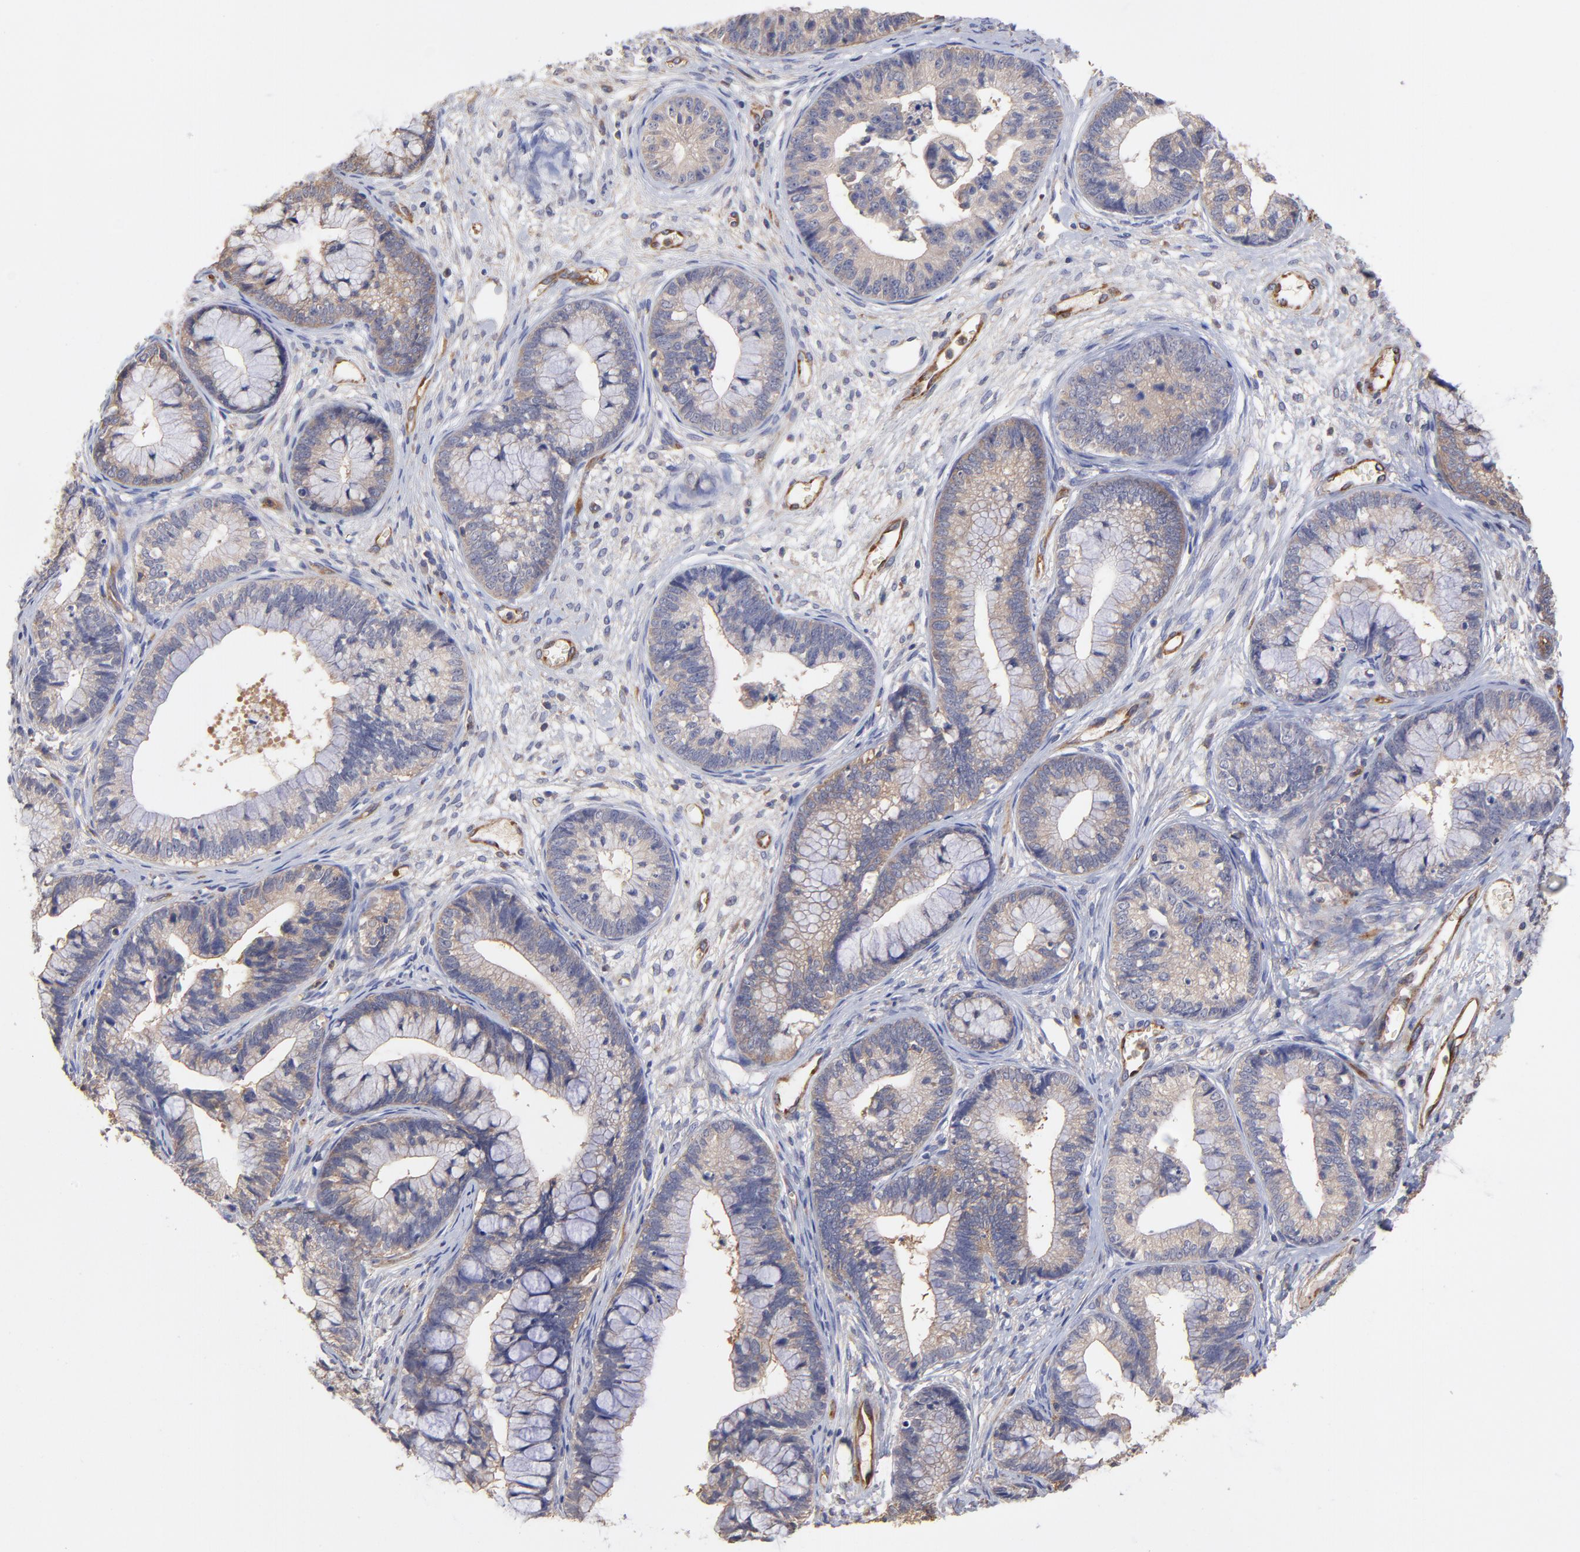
{"staining": {"intensity": "moderate", "quantity": "25%-75%", "location": "cytoplasmic/membranous"}, "tissue": "cervical cancer", "cell_type": "Tumor cells", "image_type": "cancer", "snomed": [{"axis": "morphology", "description": "Adenocarcinoma, NOS"}, {"axis": "topography", "description": "Cervix"}], "caption": "Cervical adenocarcinoma stained for a protein (brown) exhibits moderate cytoplasmic/membranous positive positivity in about 25%-75% of tumor cells.", "gene": "ASB7", "patient": {"sex": "female", "age": 44}}